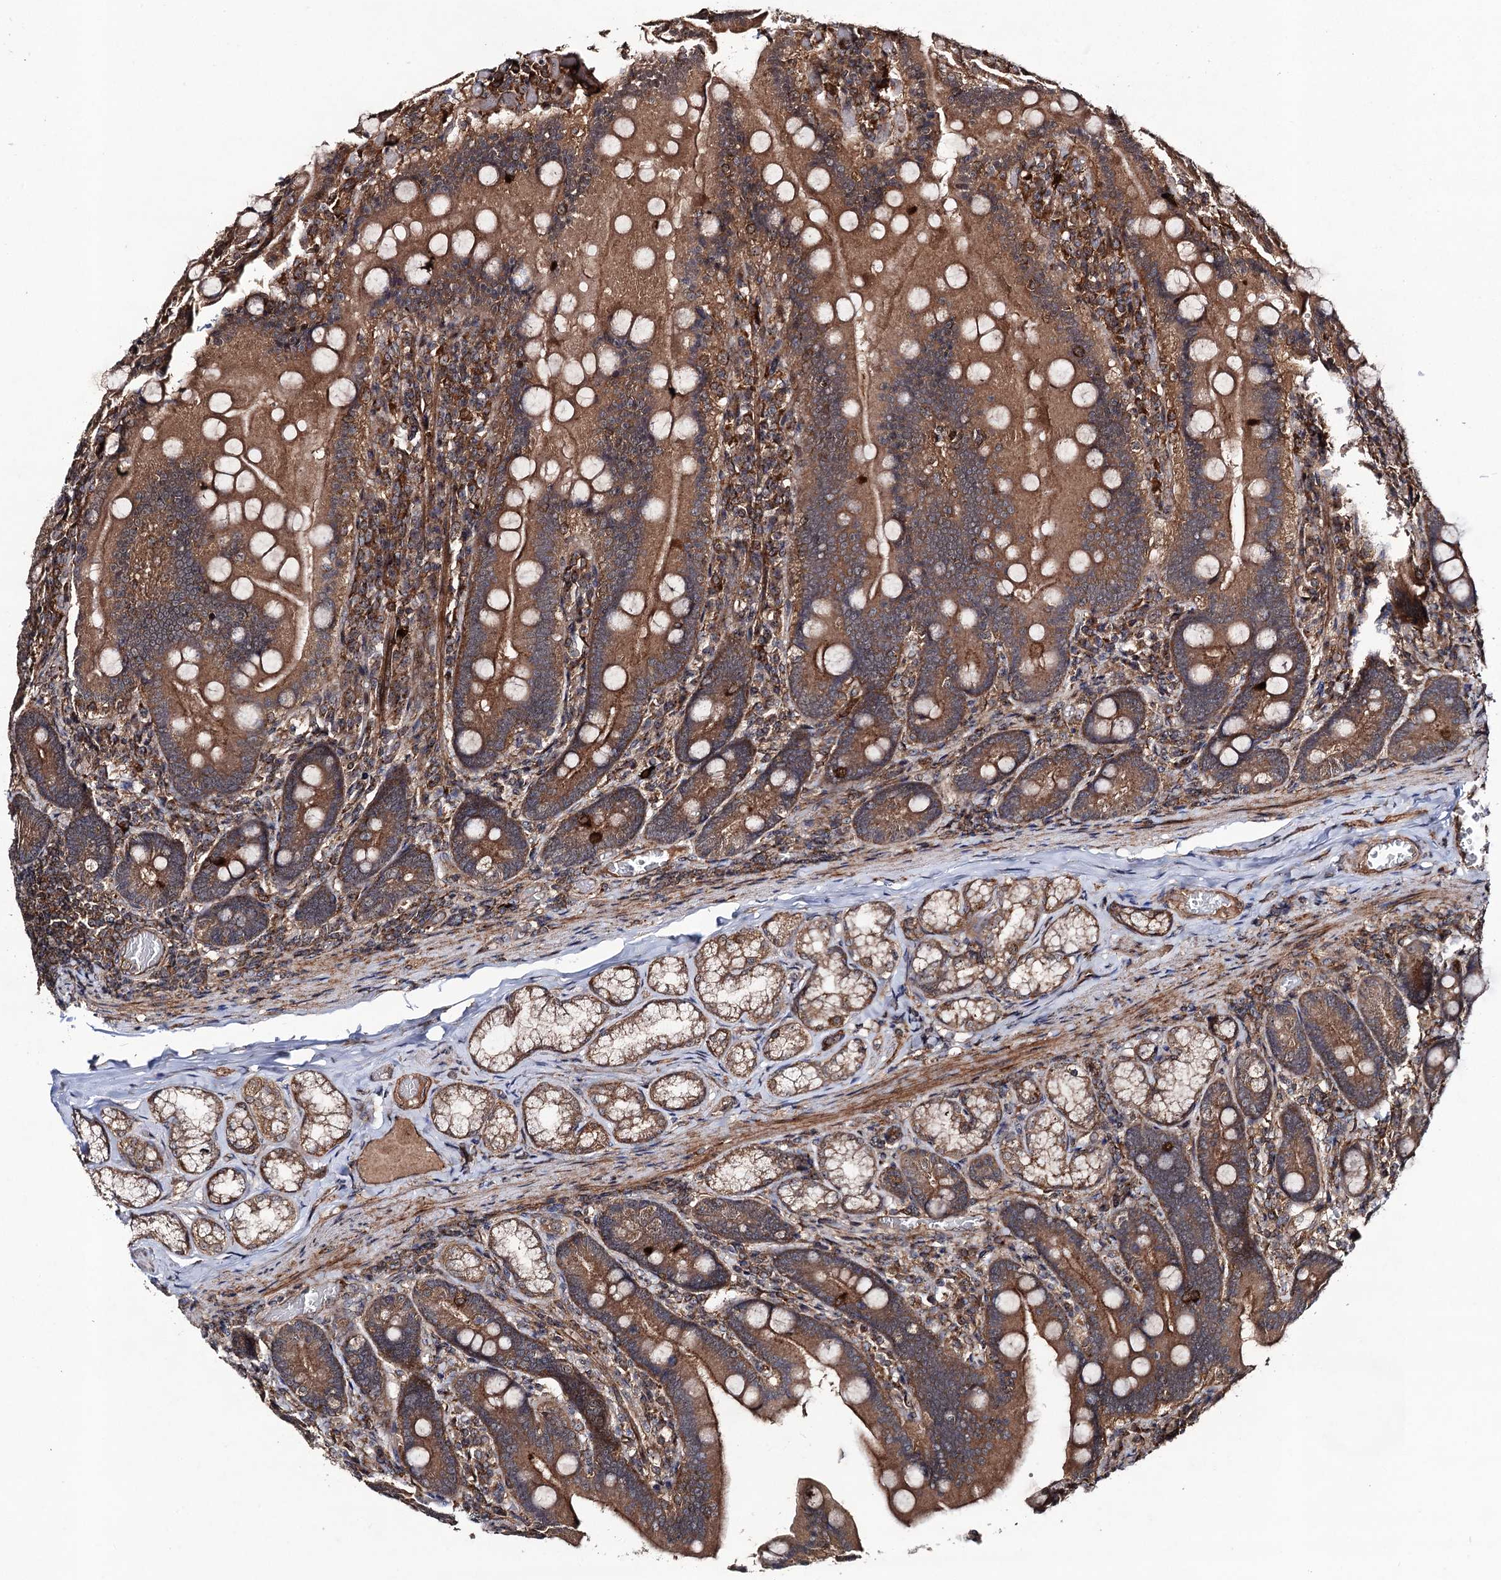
{"staining": {"intensity": "moderate", "quantity": ">75%", "location": "cytoplasmic/membranous"}, "tissue": "duodenum", "cell_type": "Glandular cells", "image_type": "normal", "snomed": [{"axis": "morphology", "description": "Normal tissue, NOS"}, {"axis": "topography", "description": "Duodenum"}], "caption": "Glandular cells demonstrate medium levels of moderate cytoplasmic/membranous positivity in about >75% of cells in unremarkable duodenum. (IHC, brightfield microscopy, high magnification).", "gene": "KXD1", "patient": {"sex": "female", "age": 62}}